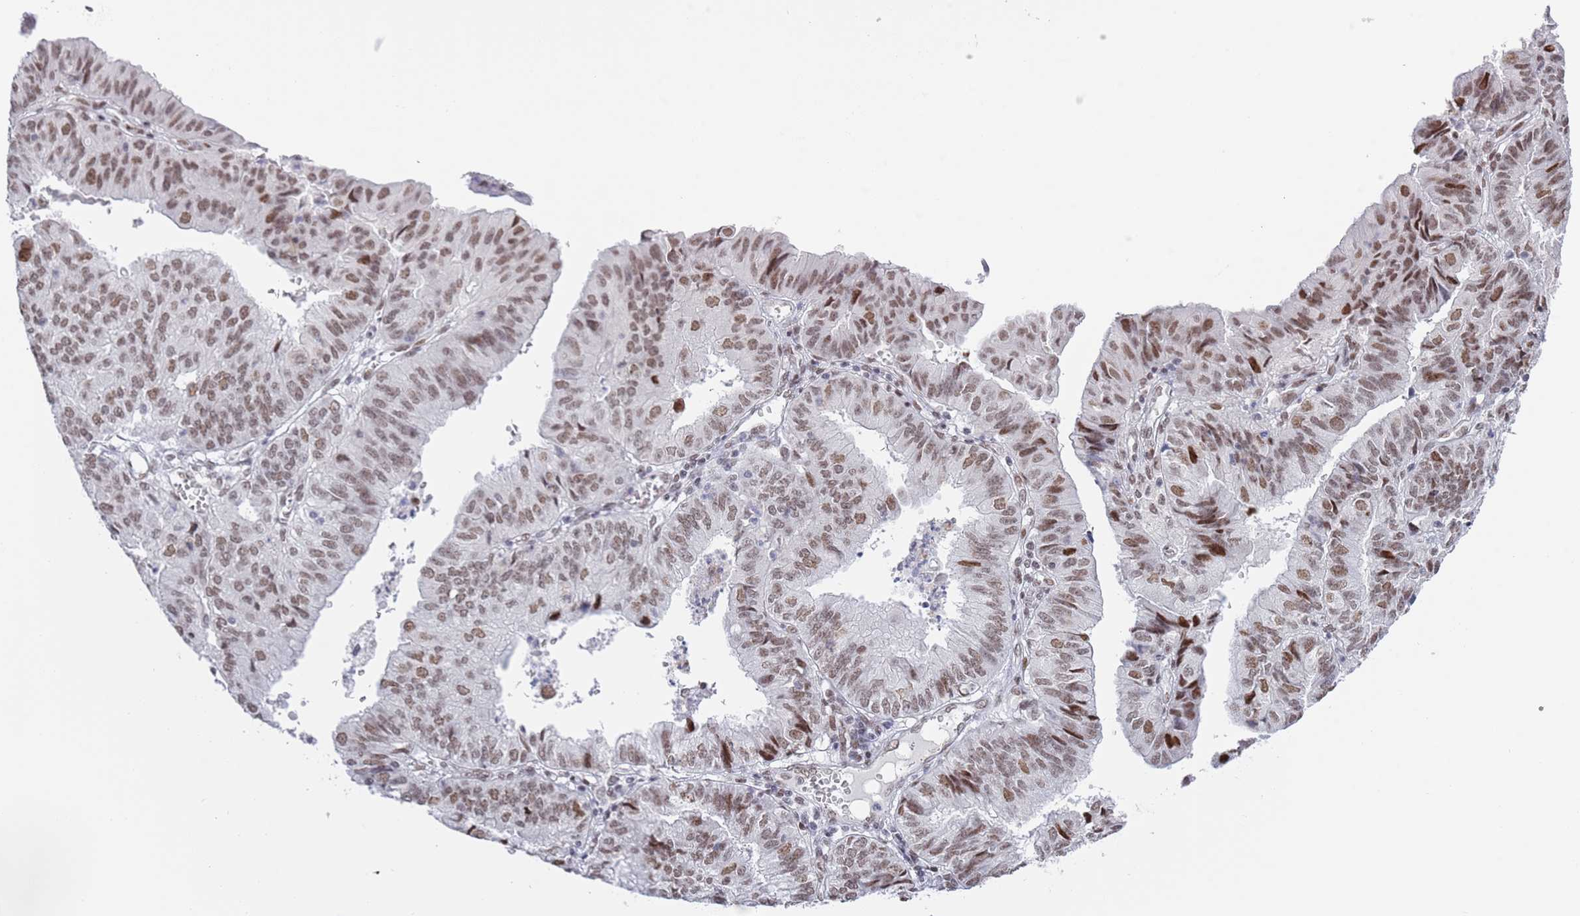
{"staining": {"intensity": "moderate", "quantity": ">75%", "location": "nuclear"}, "tissue": "endometrial cancer", "cell_type": "Tumor cells", "image_type": "cancer", "snomed": [{"axis": "morphology", "description": "Adenocarcinoma, NOS"}, {"axis": "topography", "description": "Endometrium"}], "caption": "DAB immunohistochemical staining of endometrial adenocarcinoma displays moderate nuclear protein expression in approximately >75% of tumor cells.", "gene": "ZNF382", "patient": {"sex": "female", "age": 56}}